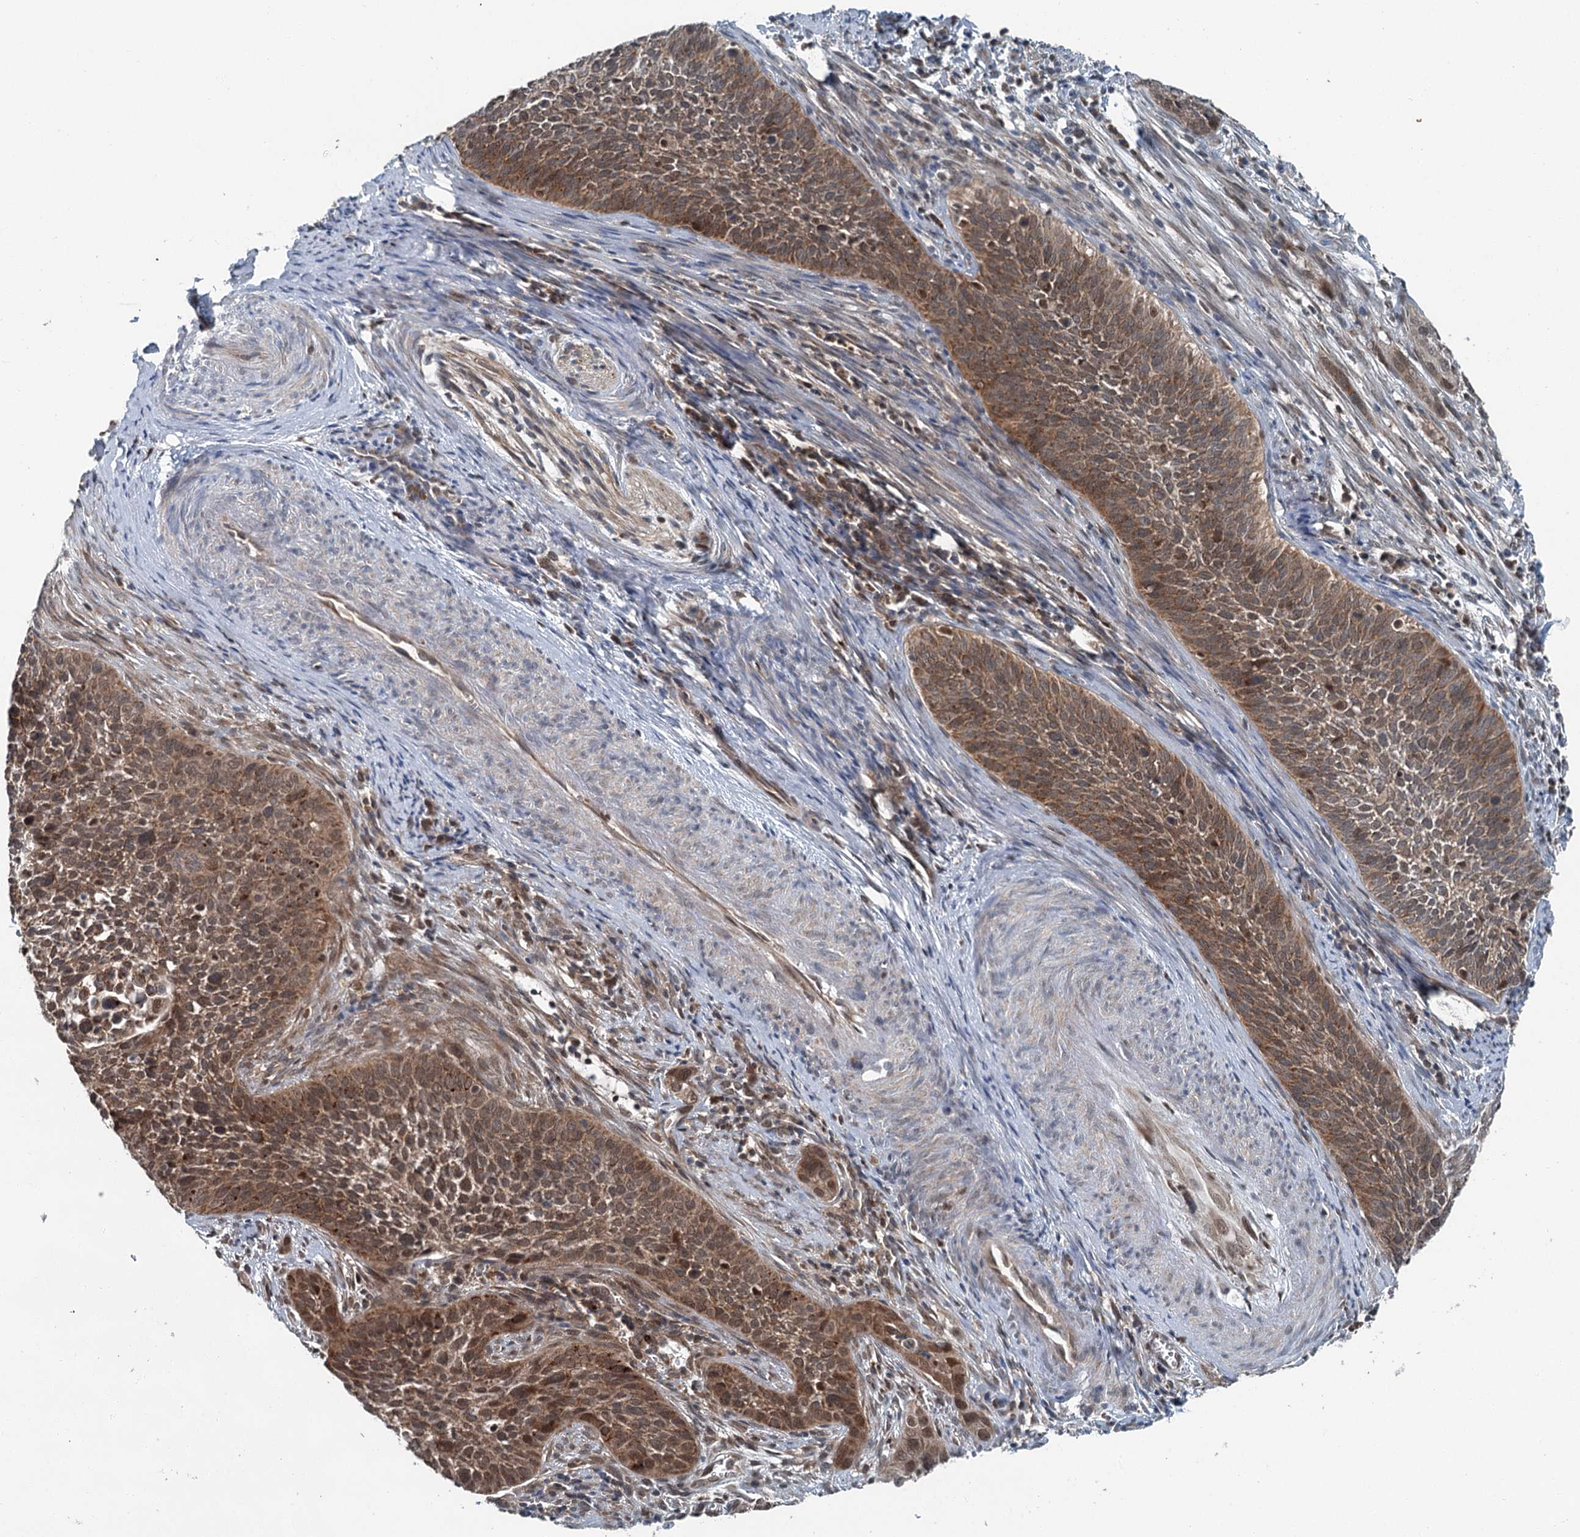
{"staining": {"intensity": "moderate", "quantity": "25%-75%", "location": "cytoplasmic/membranous"}, "tissue": "cervical cancer", "cell_type": "Tumor cells", "image_type": "cancer", "snomed": [{"axis": "morphology", "description": "Squamous cell carcinoma, NOS"}, {"axis": "topography", "description": "Cervix"}], "caption": "This micrograph displays squamous cell carcinoma (cervical) stained with immunohistochemistry to label a protein in brown. The cytoplasmic/membranous of tumor cells show moderate positivity for the protein. Nuclei are counter-stained blue.", "gene": "WAPL", "patient": {"sex": "female", "age": 34}}